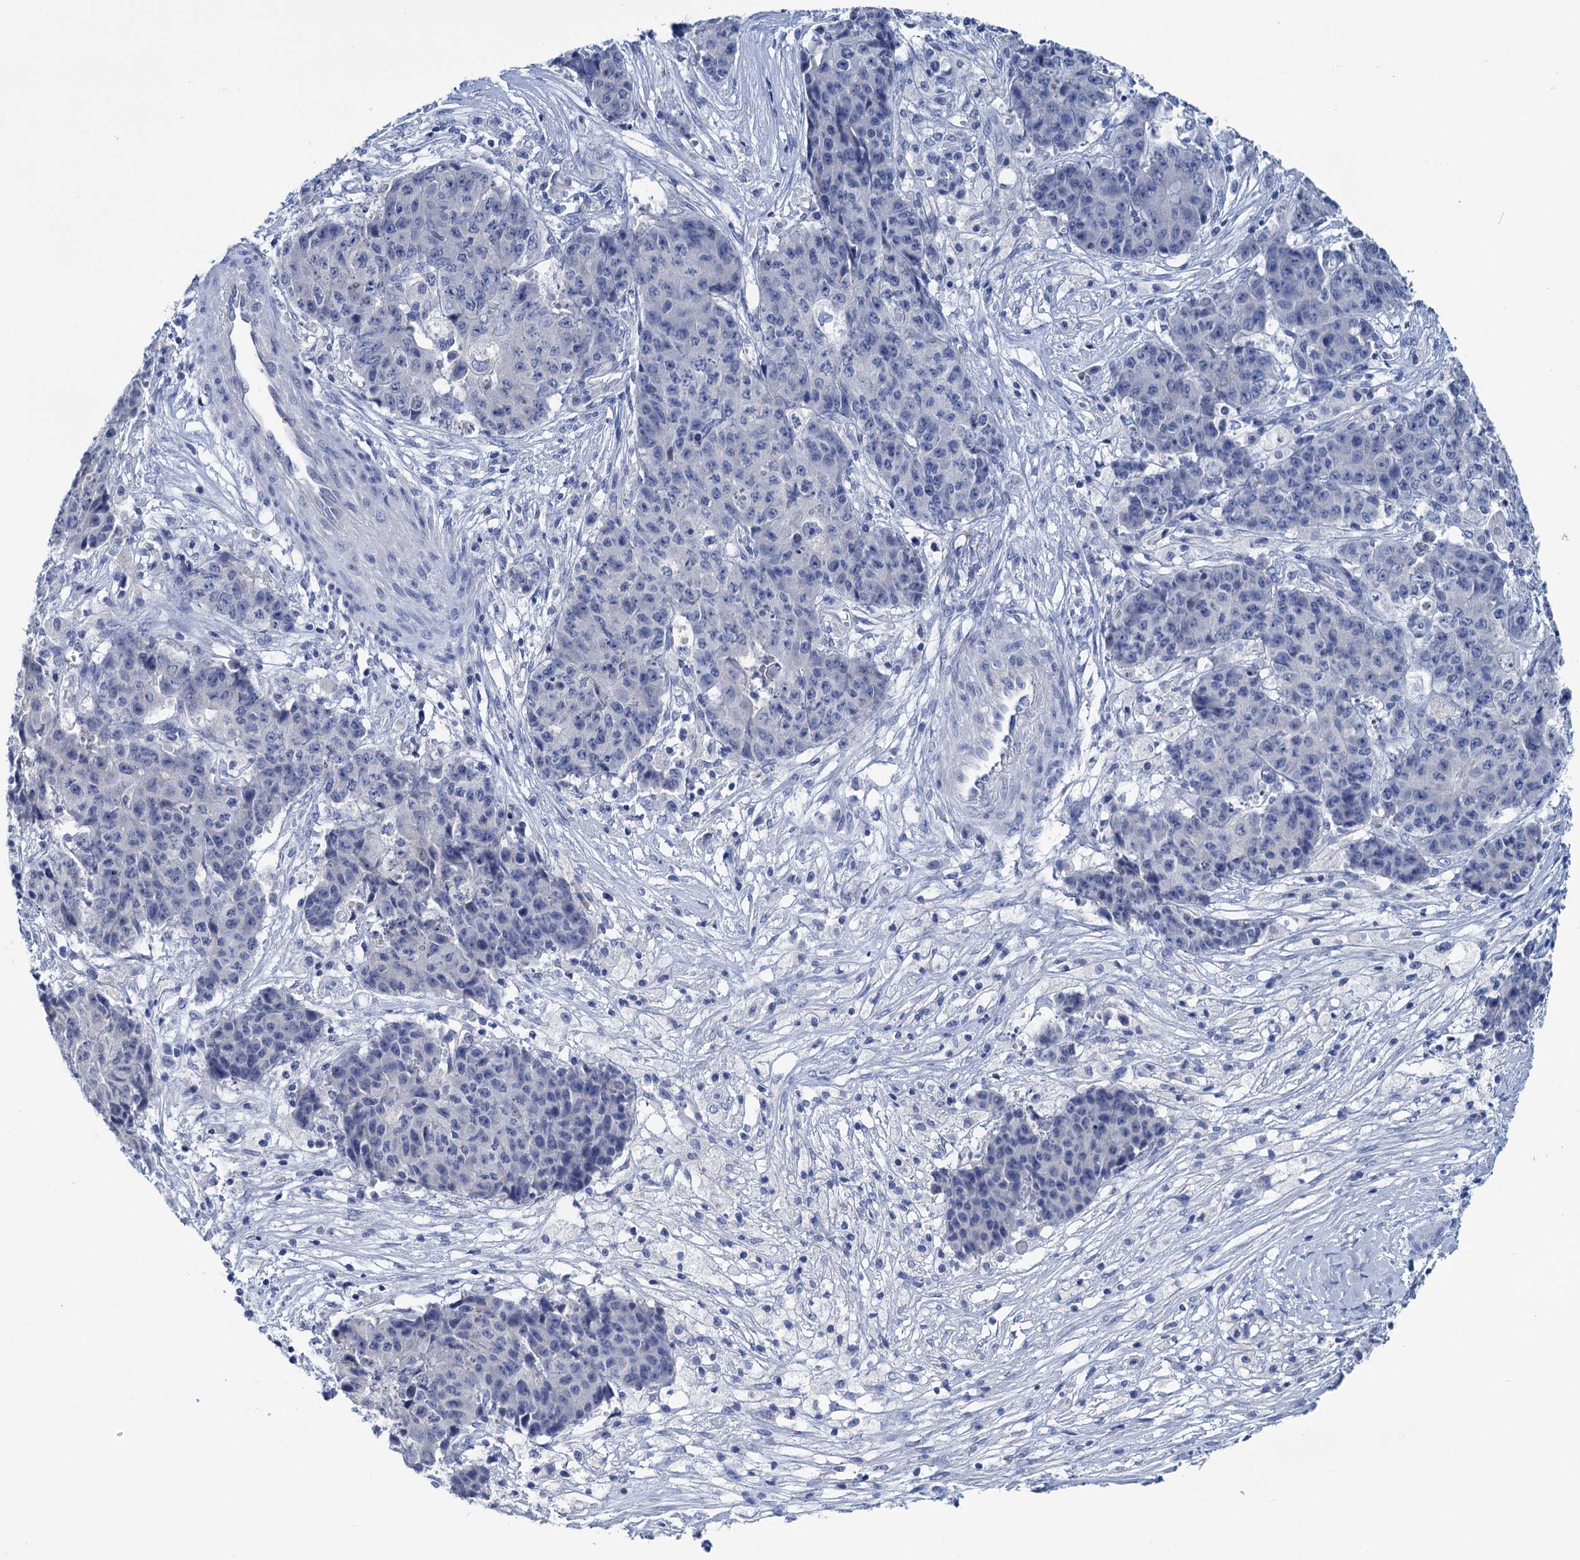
{"staining": {"intensity": "negative", "quantity": "none", "location": "none"}, "tissue": "ovarian cancer", "cell_type": "Tumor cells", "image_type": "cancer", "snomed": [{"axis": "morphology", "description": "Carcinoma, endometroid"}, {"axis": "topography", "description": "Ovary"}], "caption": "IHC photomicrograph of neoplastic tissue: human endometroid carcinoma (ovarian) stained with DAB (3,3'-diaminobenzidine) shows no significant protein expression in tumor cells.", "gene": "MYOZ3", "patient": {"sex": "female", "age": 42}}